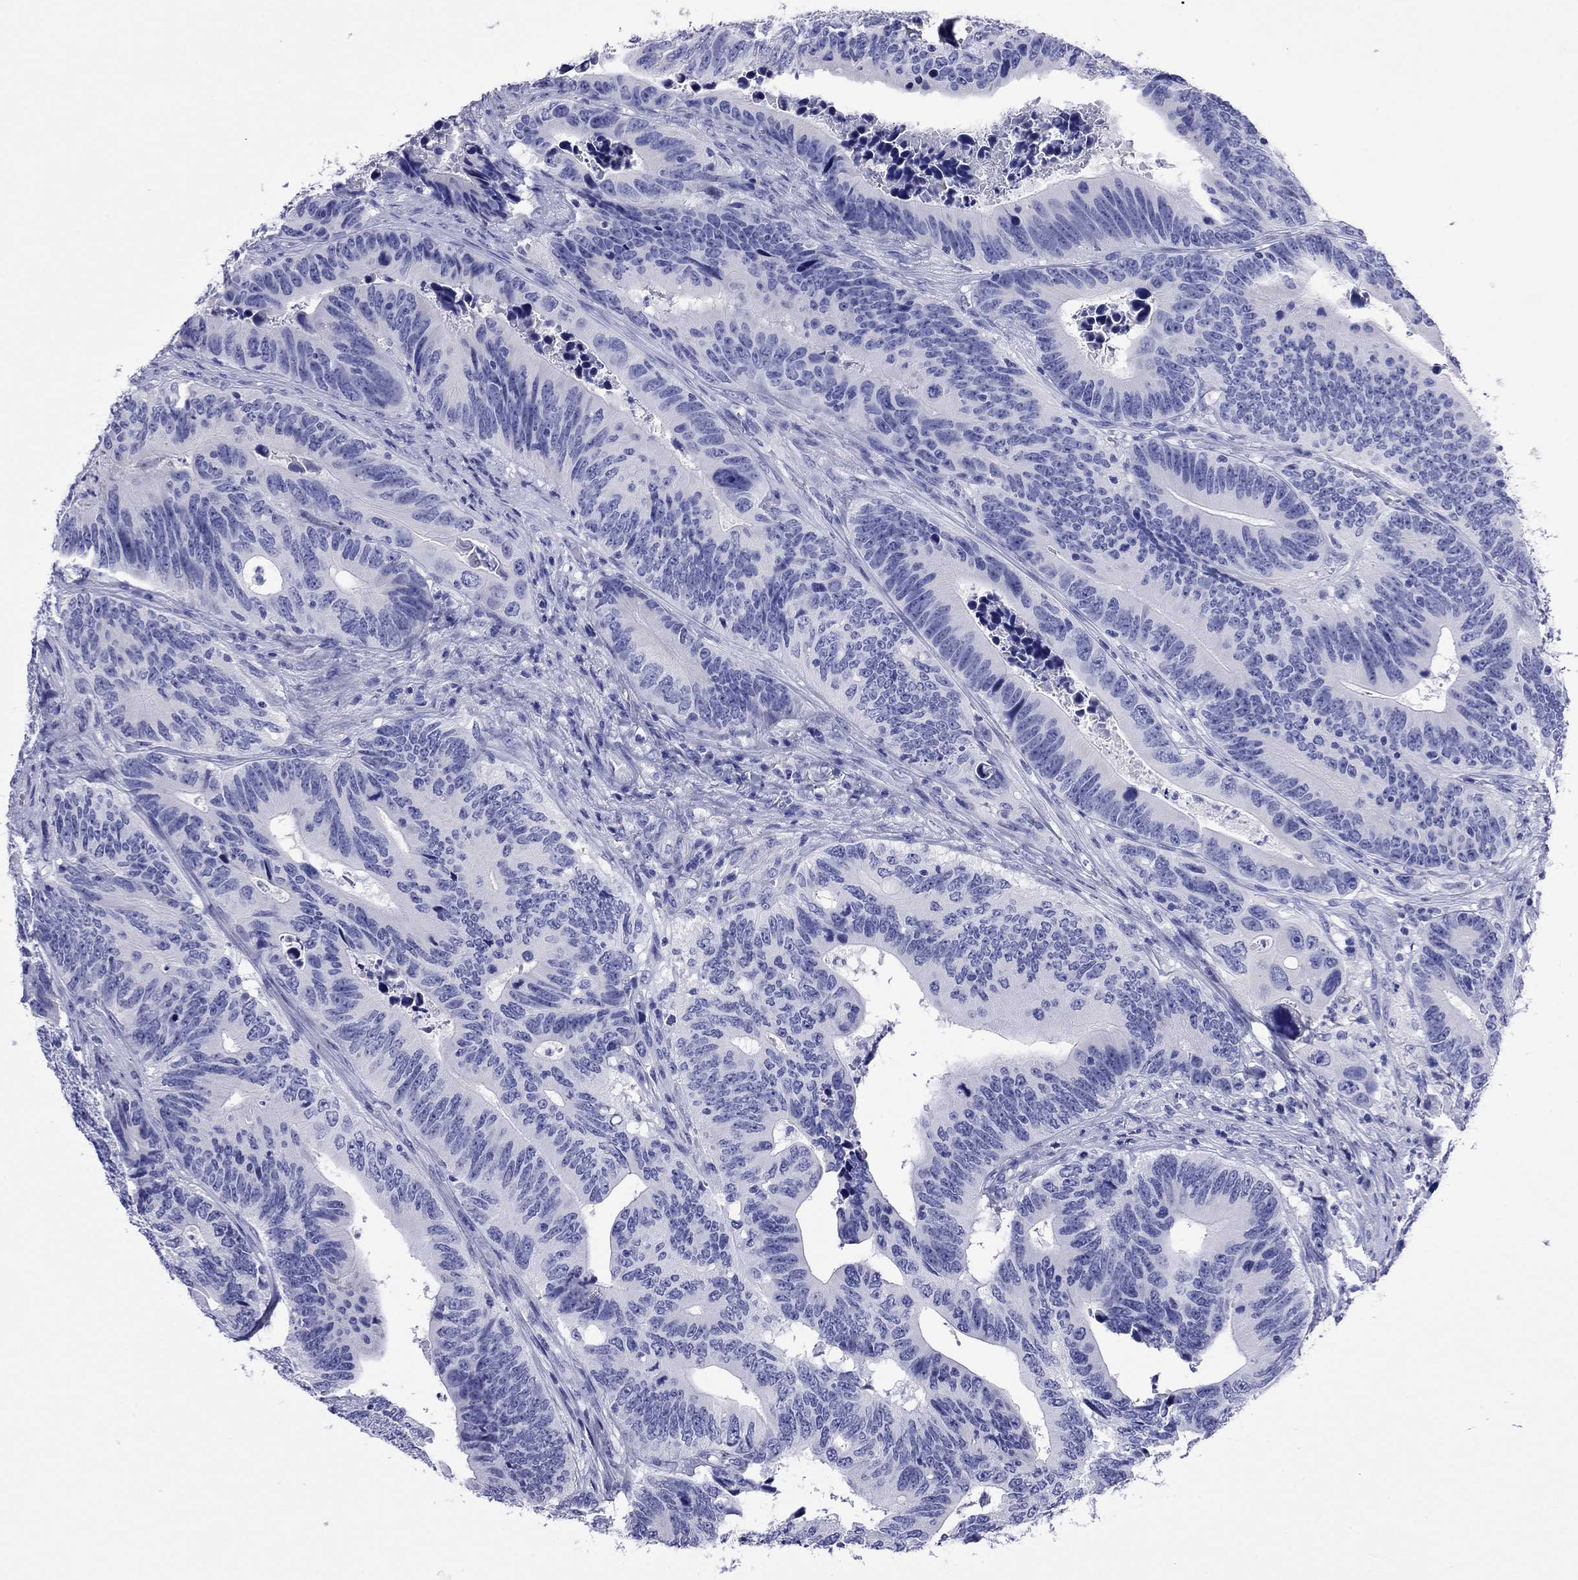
{"staining": {"intensity": "negative", "quantity": "none", "location": "none"}, "tissue": "colorectal cancer", "cell_type": "Tumor cells", "image_type": "cancer", "snomed": [{"axis": "morphology", "description": "Adenocarcinoma, NOS"}, {"axis": "topography", "description": "Colon"}], "caption": "This is a image of IHC staining of colorectal cancer (adenocarcinoma), which shows no expression in tumor cells.", "gene": "FIGLA", "patient": {"sex": "female", "age": 90}}